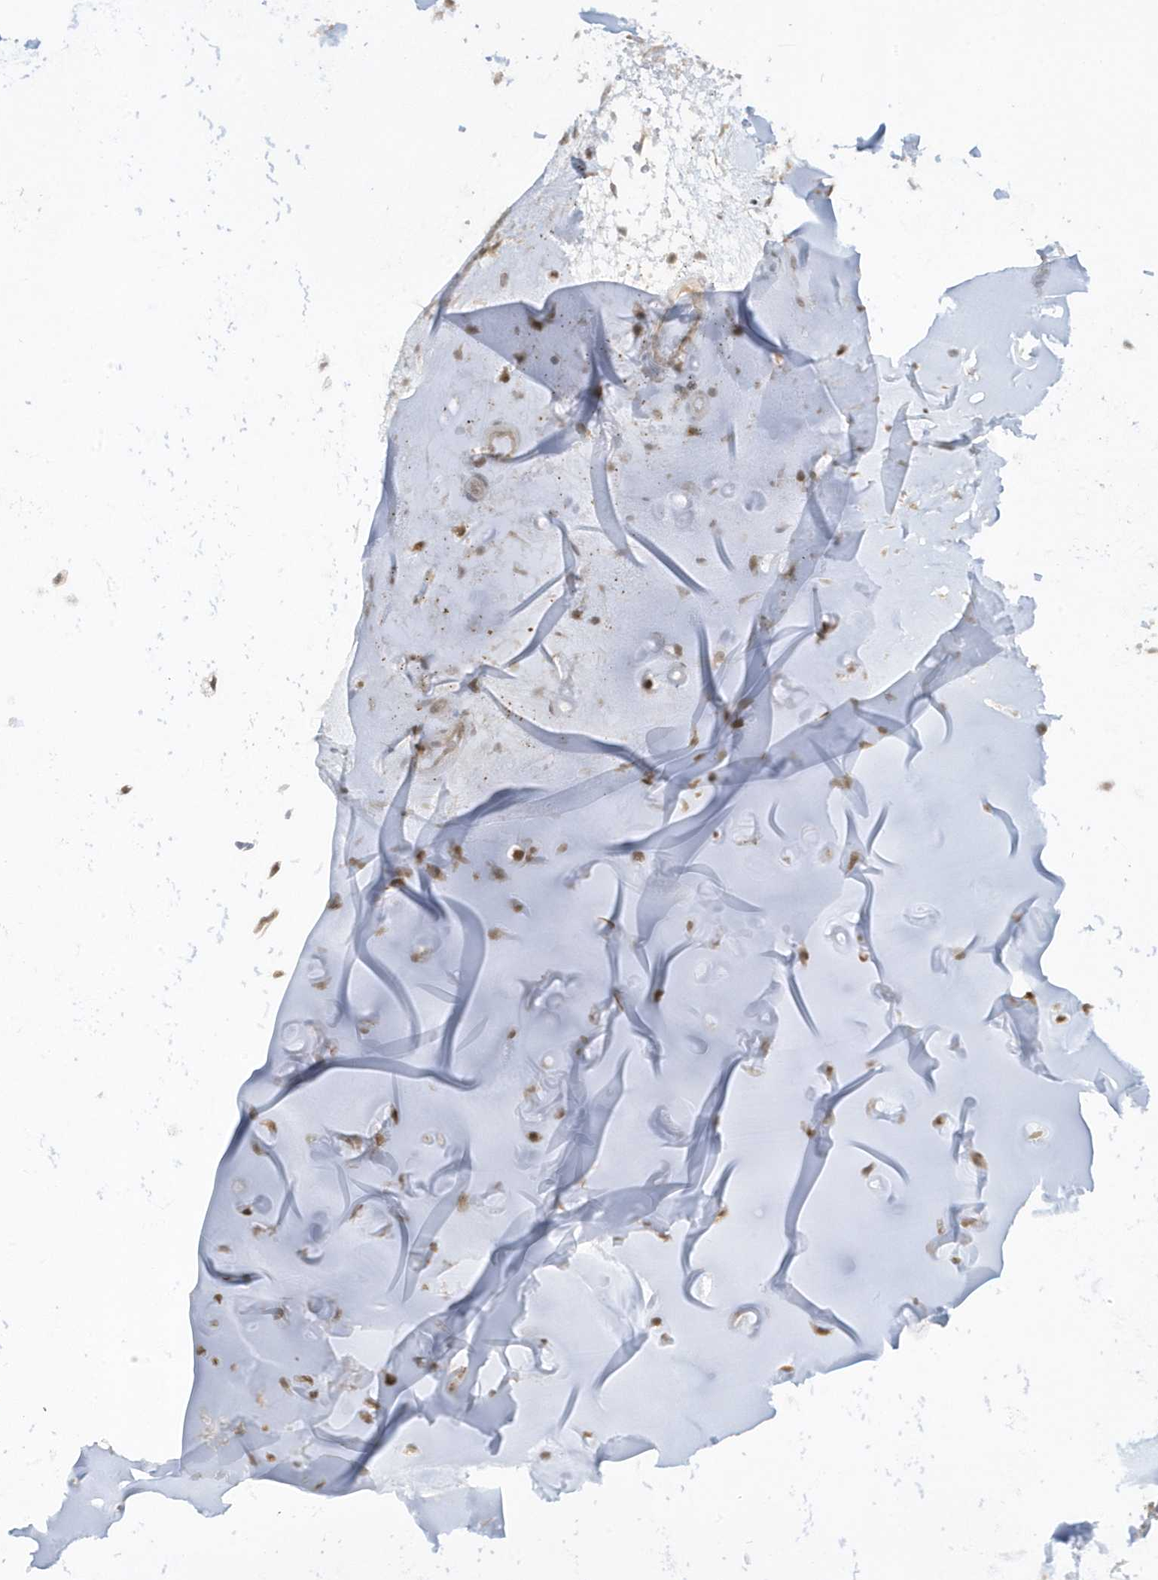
{"staining": {"intensity": "moderate", "quantity": ">75%", "location": "nuclear"}, "tissue": "adipose tissue", "cell_type": "Adipocytes", "image_type": "normal", "snomed": [{"axis": "morphology", "description": "Normal tissue, NOS"}, {"axis": "morphology", "description": "Basal cell carcinoma"}, {"axis": "topography", "description": "Cartilage tissue"}, {"axis": "topography", "description": "Nasopharynx"}, {"axis": "topography", "description": "Oral tissue"}], "caption": "Immunohistochemistry micrograph of benign human adipose tissue stained for a protein (brown), which reveals medium levels of moderate nuclear staining in about >75% of adipocytes.", "gene": "PPP1R7", "patient": {"sex": "female", "age": 77}}